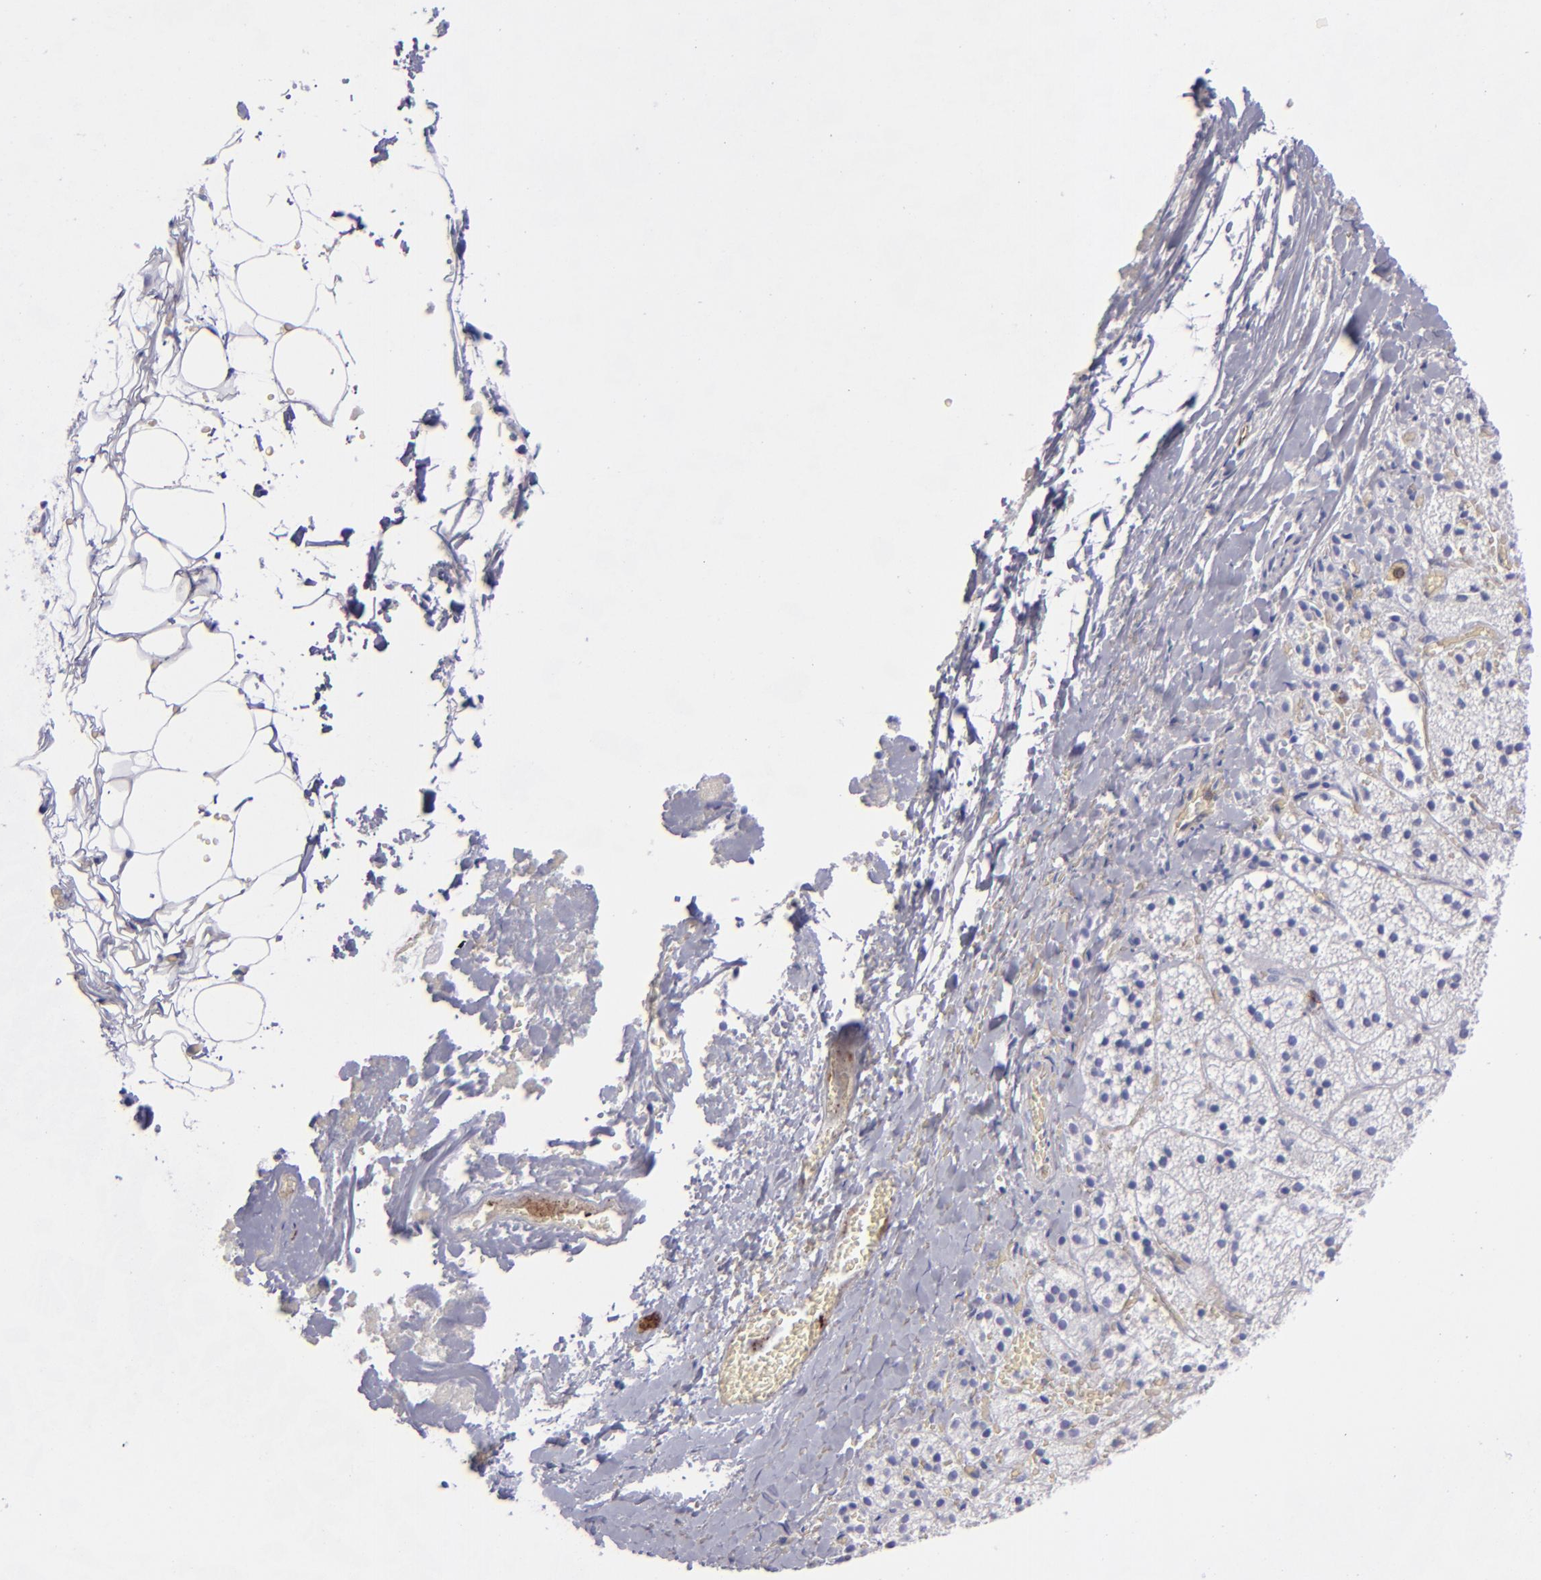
{"staining": {"intensity": "negative", "quantity": "none", "location": "none"}, "tissue": "adrenal gland", "cell_type": "Glandular cells", "image_type": "normal", "snomed": [{"axis": "morphology", "description": "Normal tissue, NOS"}, {"axis": "topography", "description": "Adrenal gland"}], "caption": "High magnification brightfield microscopy of benign adrenal gland stained with DAB (brown) and counterstained with hematoxylin (blue): glandular cells show no significant positivity.", "gene": "CD27", "patient": {"sex": "female", "age": 44}}